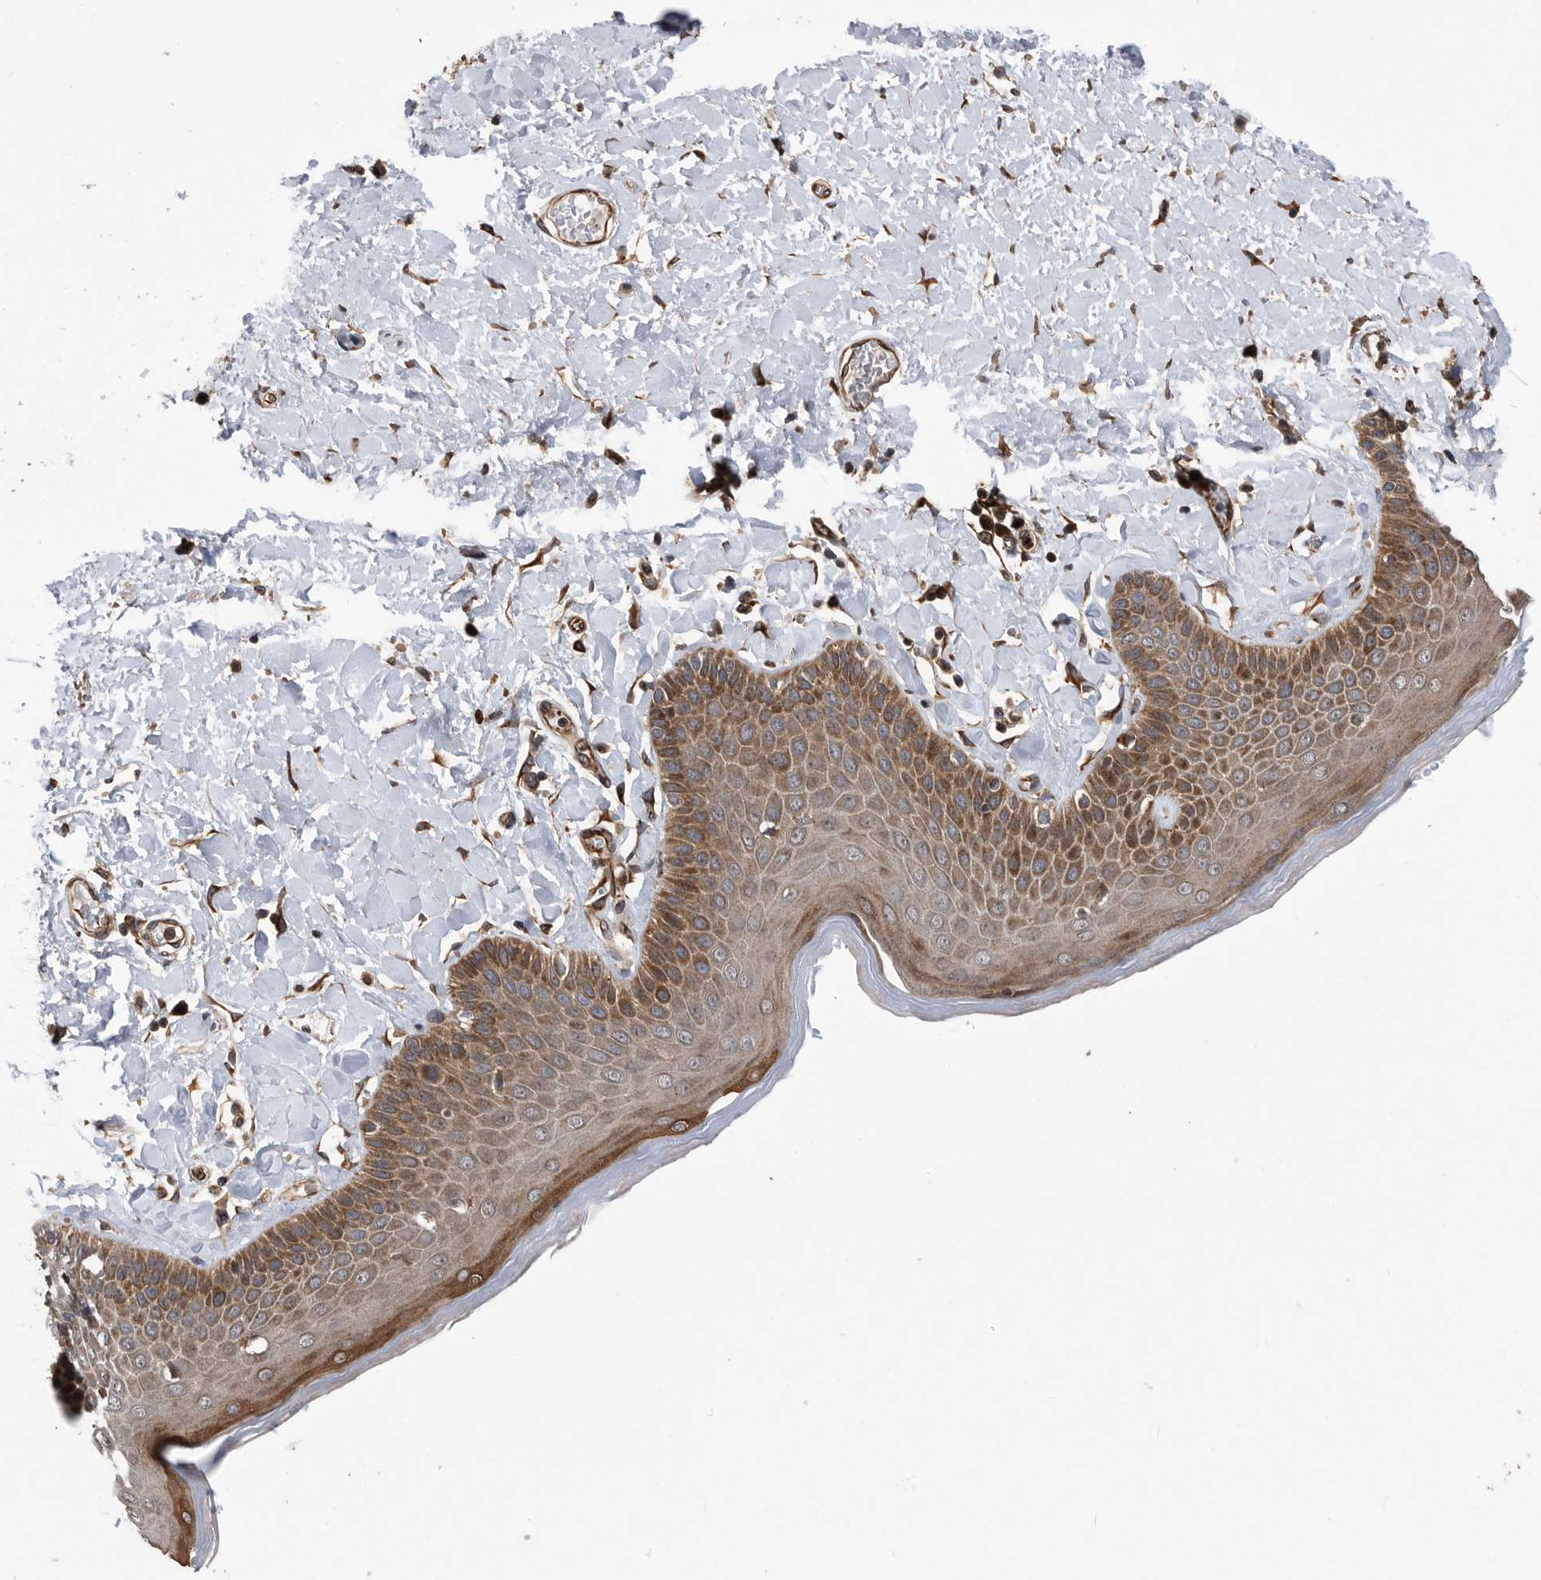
{"staining": {"intensity": "moderate", "quantity": ">75%", "location": "cytoplasmic/membranous,nuclear"}, "tissue": "skin", "cell_type": "Epidermal cells", "image_type": "normal", "snomed": [{"axis": "morphology", "description": "Normal tissue, NOS"}, {"axis": "topography", "description": "Anal"}], "caption": "Immunohistochemistry (IHC) (DAB) staining of benign human skin displays moderate cytoplasmic/membranous,nuclear protein positivity in about >75% of epidermal cells.", "gene": "SERINC2", "patient": {"sex": "male", "age": 69}}